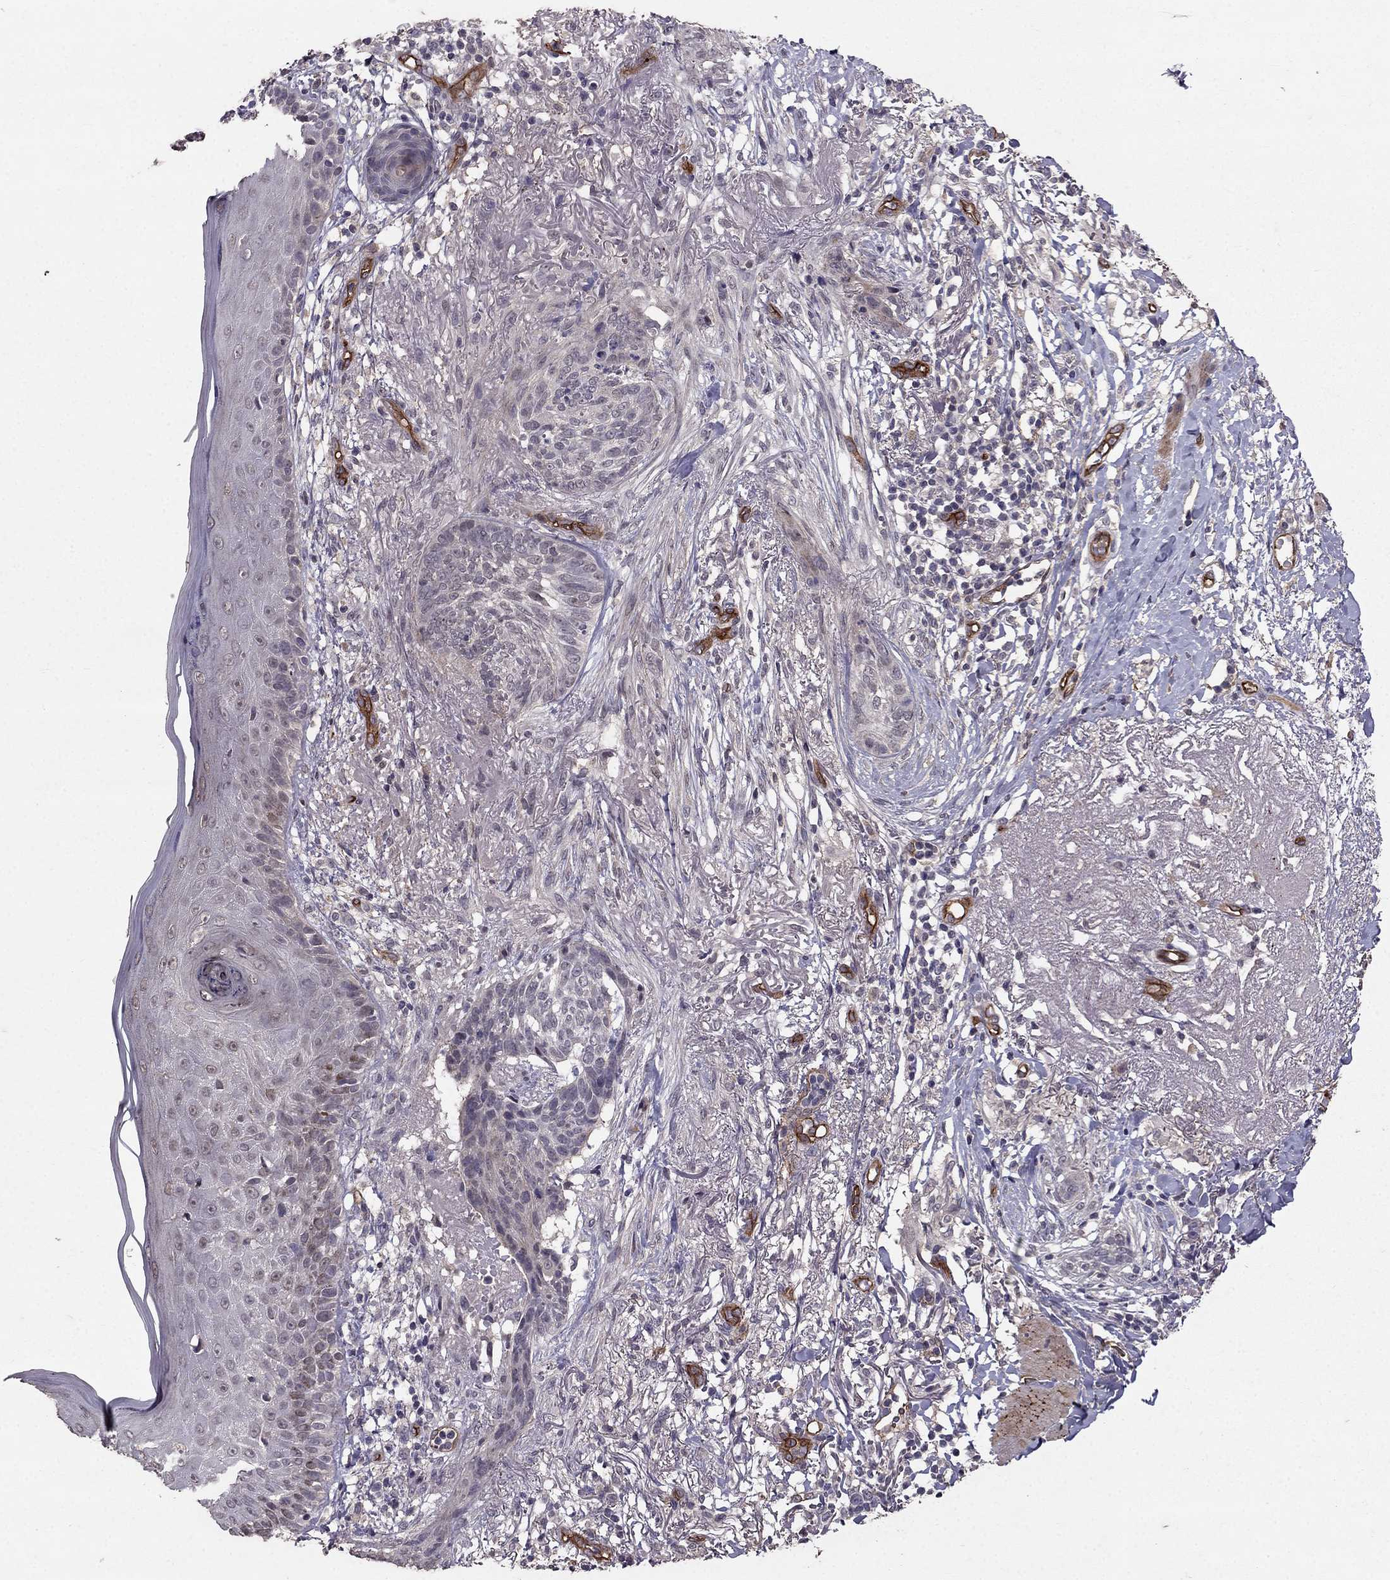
{"staining": {"intensity": "negative", "quantity": "none", "location": "none"}, "tissue": "skin cancer", "cell_type": "Tumor cells", "image_type": "cancer", "snomed": [{"axis": "morphology", "description": "Normal tissue, NOS"}, {"axis": "morphology", "description": "Basal cell carcinoma"}, {"axis": "topography", "description": "Skin"}], "caption": "An IHC image of skin cancer is shown. There is no staining in tumor cells of skin cancer.", "gene": "RASIP1", "patient": {"sex": "male", "age": 84}}